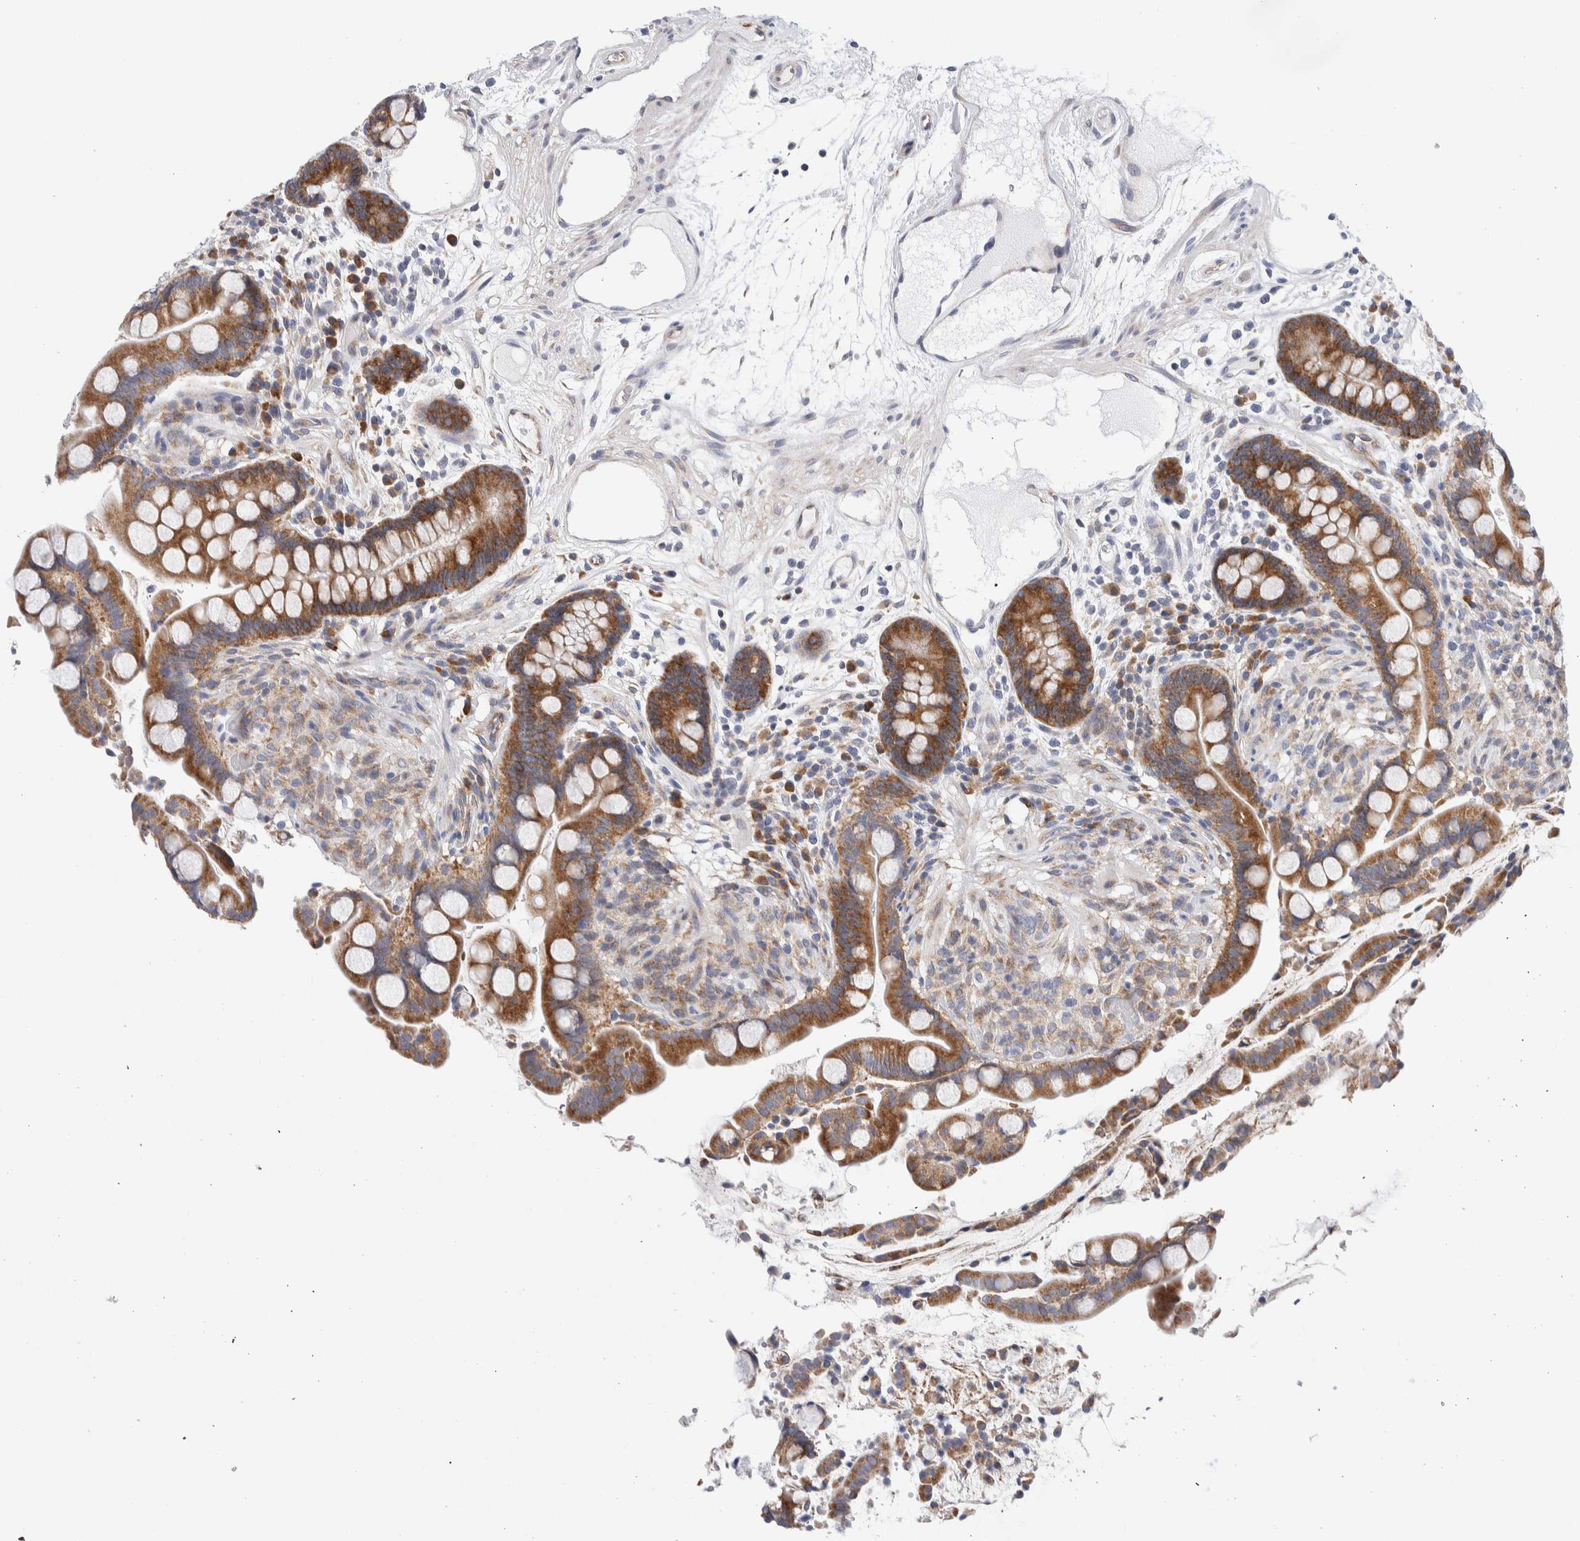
{"staining": {"intensity": "weak", "quantity": "<25%", "location": "cytoplasmic/membranous"}, "tissue": "colon", "cell_type": "Endothelial cells", "image_type": "normal", "snomed": [{"axis": "morphology", "description": "Normal tissue, NOS"}, {"axis": "topography", "description": "Colon"}], "caption": "This is a photomicrograph of immunohistochemistry staining of benign colon, which shows no positivity in endothelial cells. (DAB (3,3'-diaminobenzidine) IHC with hematoxylin counter stain).", "gene": "RACK1", "patient": {"sex": "male", "age": 73}}